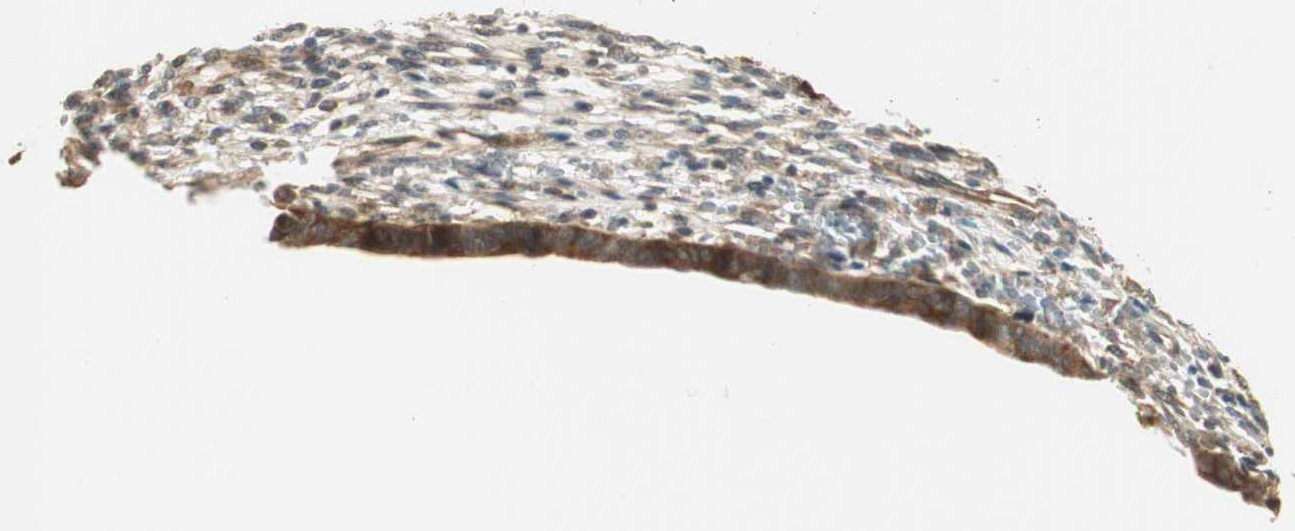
{"staining": {"intensity": "negative", "quantity": "none", "location": "none"}, "tissue": "endometrium", "cell_type": "Cells in endometrial stroma", "image_type": "normal", "snomed": [{"axis": "morphology", "description": "Normal tissue, NOS"}, {"axis": "topography", "description": "Endometrium"}], "caption": "Protein analysis of benign endometrium shows no significant staining in cells in endometrial stroma.", "gene": "IPO5", "patient": {"sex": "female", "age": 57}}